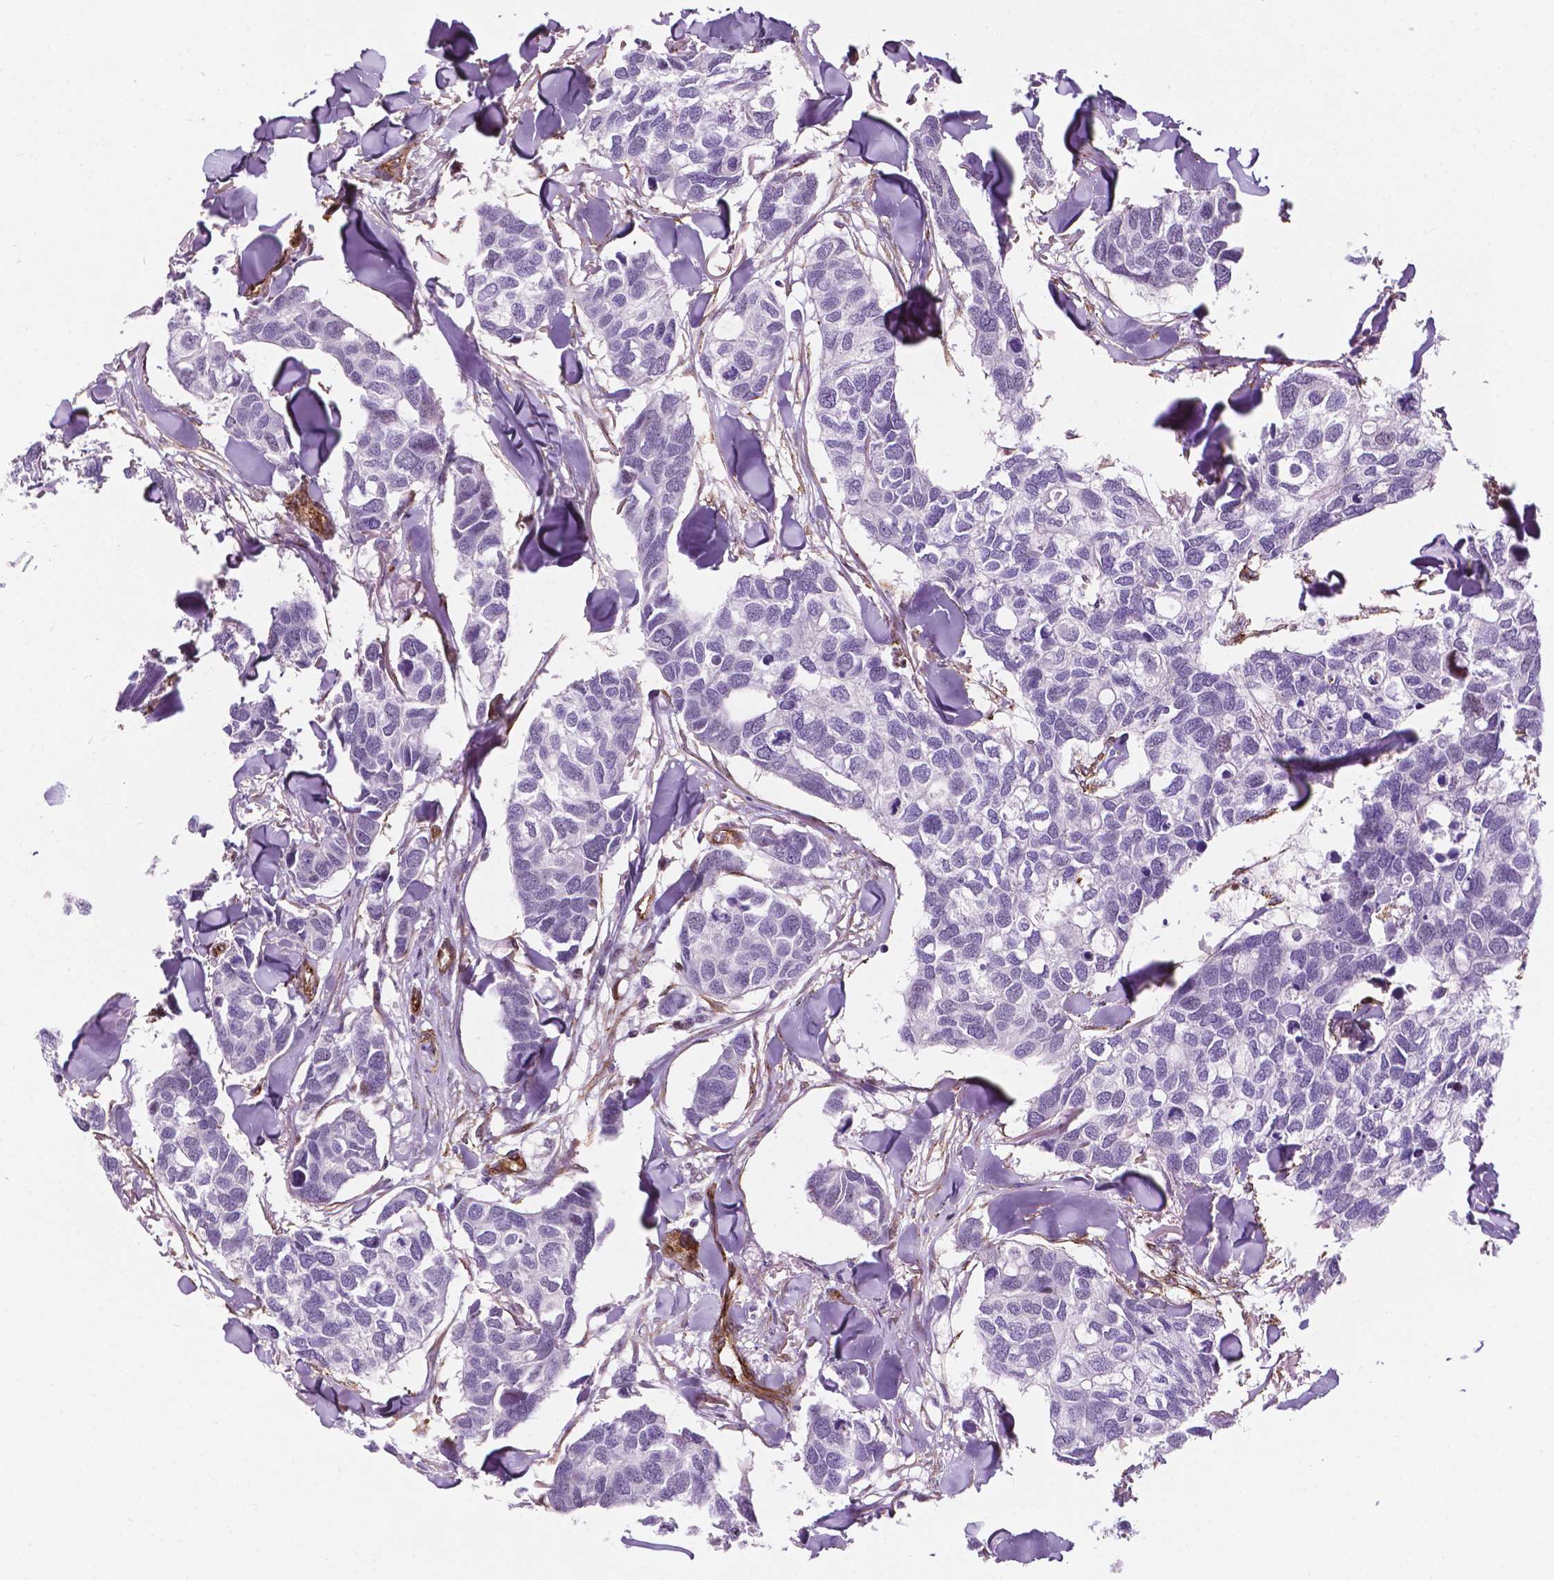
{"staining": {"intensity": "negative", "quantity": "none", "location": "none"}, "tissue": "breast cancer", "cell_type": "Tumor cells", "image_type": "cancer", "snomed": [{"axis": "morphology", "description": "Duct carcinoma"}, {"axis": "topography", "description": "Breast"}], "caption": "IHC micrograph of breast cancer stained for a protein (brown), which shows no staining in tumor cells.", "gene": "EGFL8", "patient": {"sex": "female", "age": 83}}